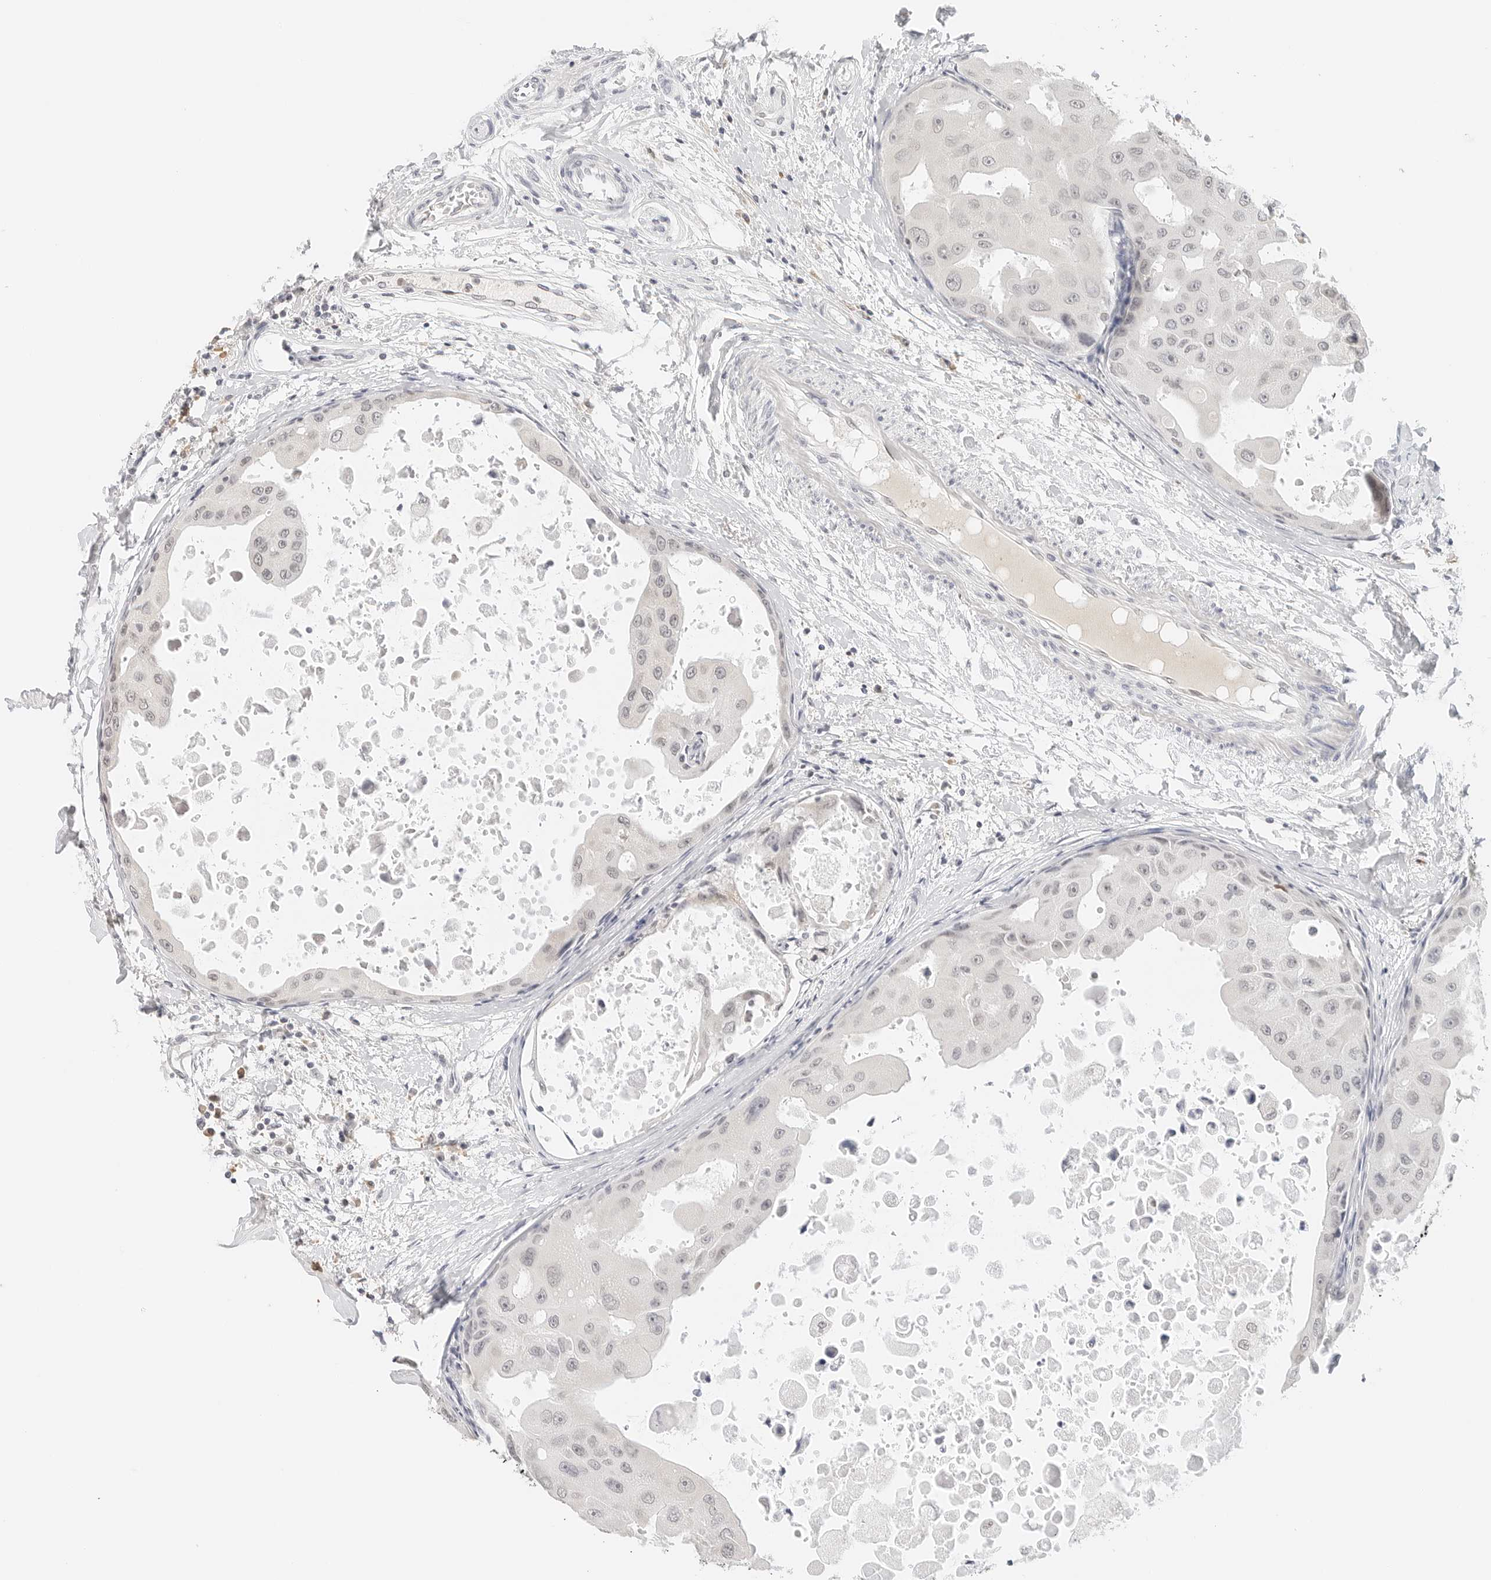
{"staining": {"intensity": "negative", "quantity": "none", "location": "none"}, "tissue": "breast cancer", "cell_type": "Tumor cells", "image_type": "cancer", "snomed": [{"axis": "morphology", "description": "Duct carcinoma"}, {"axis": "topography", "description": "Breast"}], "caption": "A high-resolution image shows IHC staining of breast cancer (infiltrating ductal carcinoma), which demonstrates no significant positivity in tumor cells. (DAB immunohistochemistry (IHC) with hematoxylin counter stain).", "gene": "NEO1", "patient": {"sex": "female", "age": 27}}